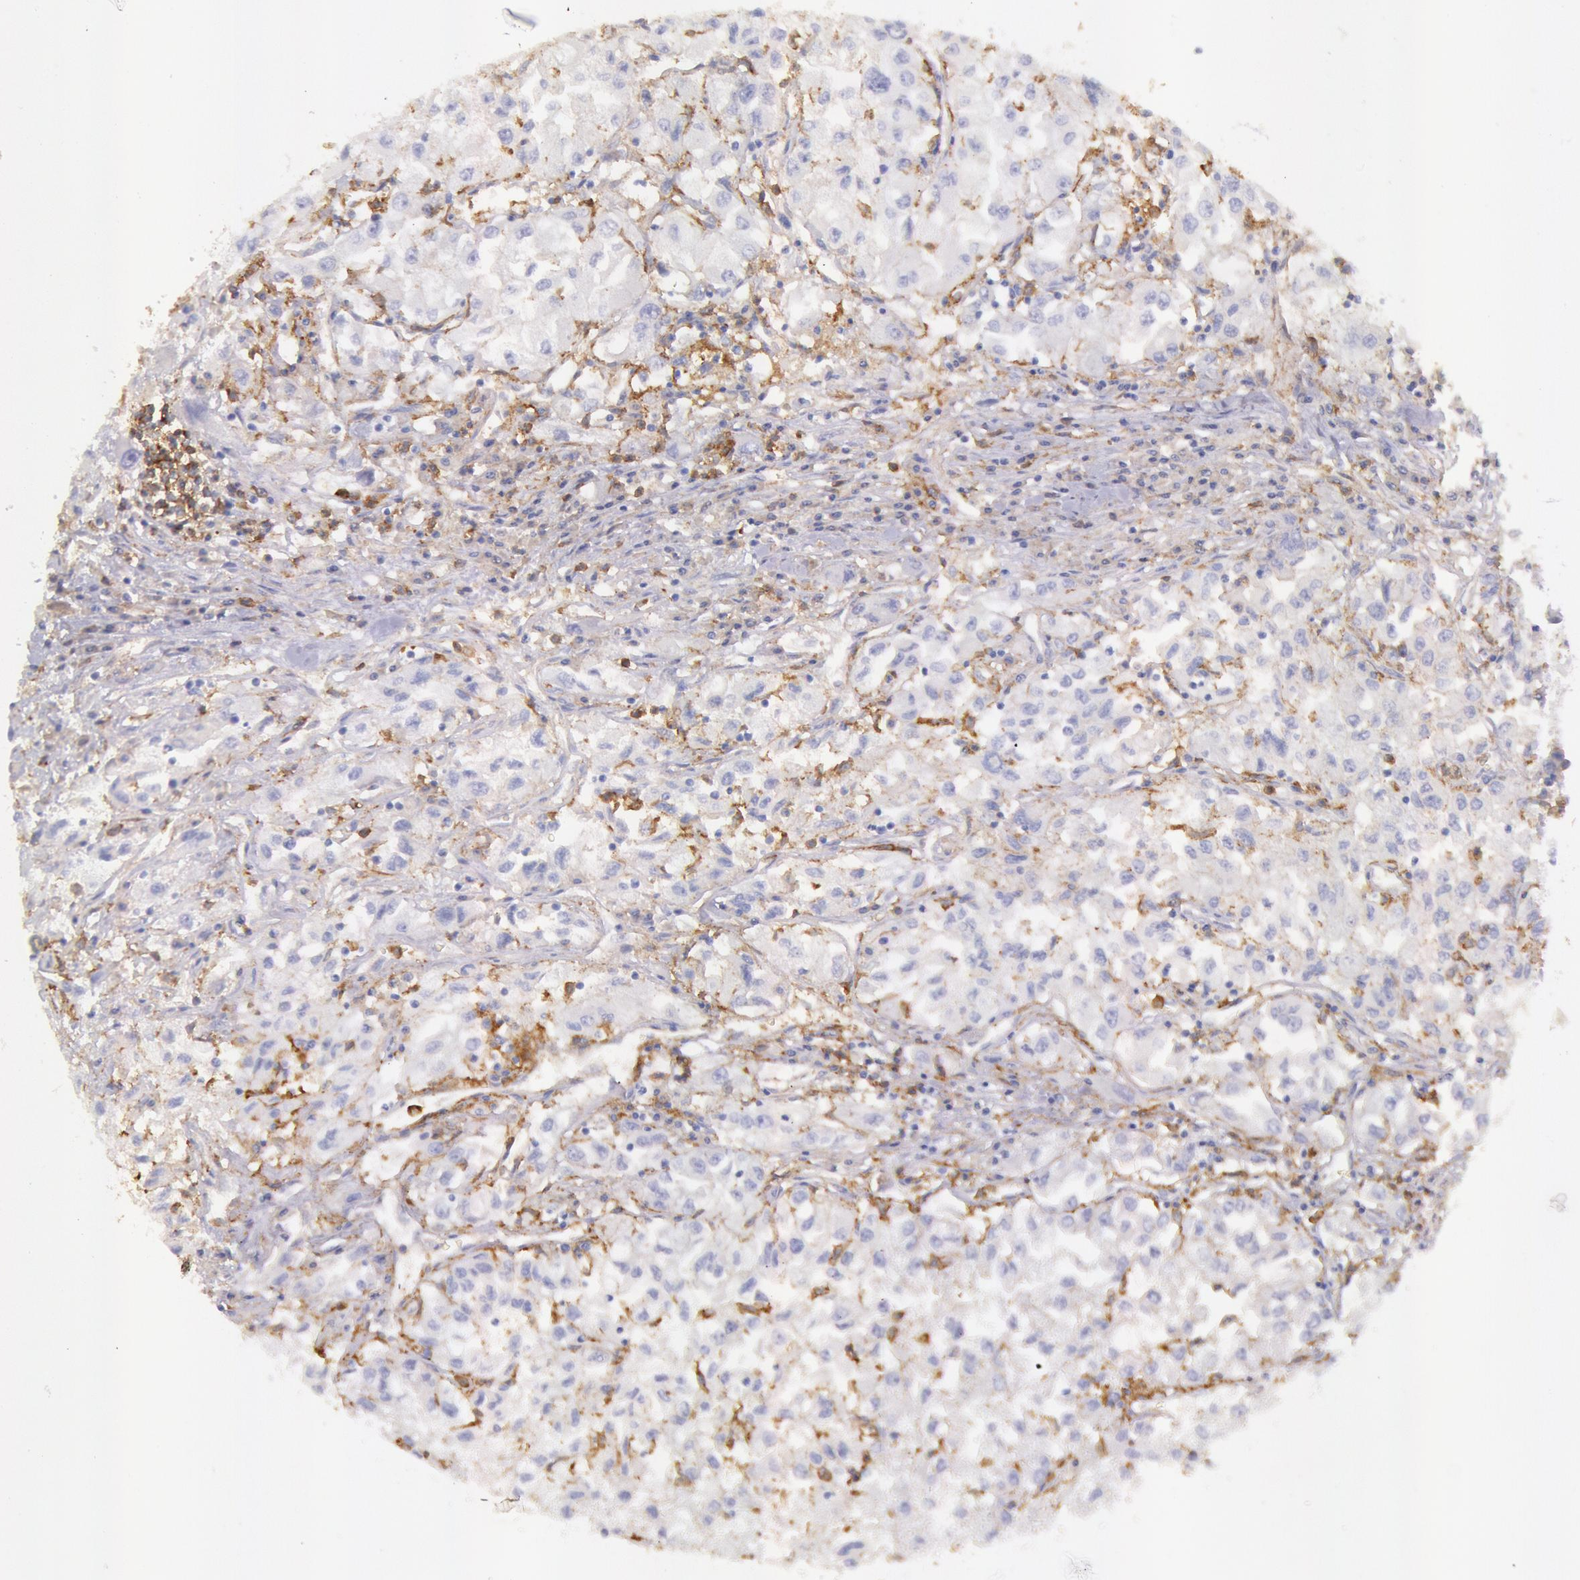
{"staining": {"intensity": "negative", "quantity": "none", "location": "none"}, "tissue": "renal cancer", "cell_type": "Tumor cells", "image_type": "cancer", "snomed": [{"axis": "morphology", "description": "Adenocarcinoma, NOS"}, {"axis": "topography", "description": "Kidney"}], "caption": "High power microscopy micrograph of an IHC histopathology image of renal adenocarcinoma, revealing no significant expression in tumor cells.", "gene": "LYN", "patient": {"sex": "male", "age": 59}}